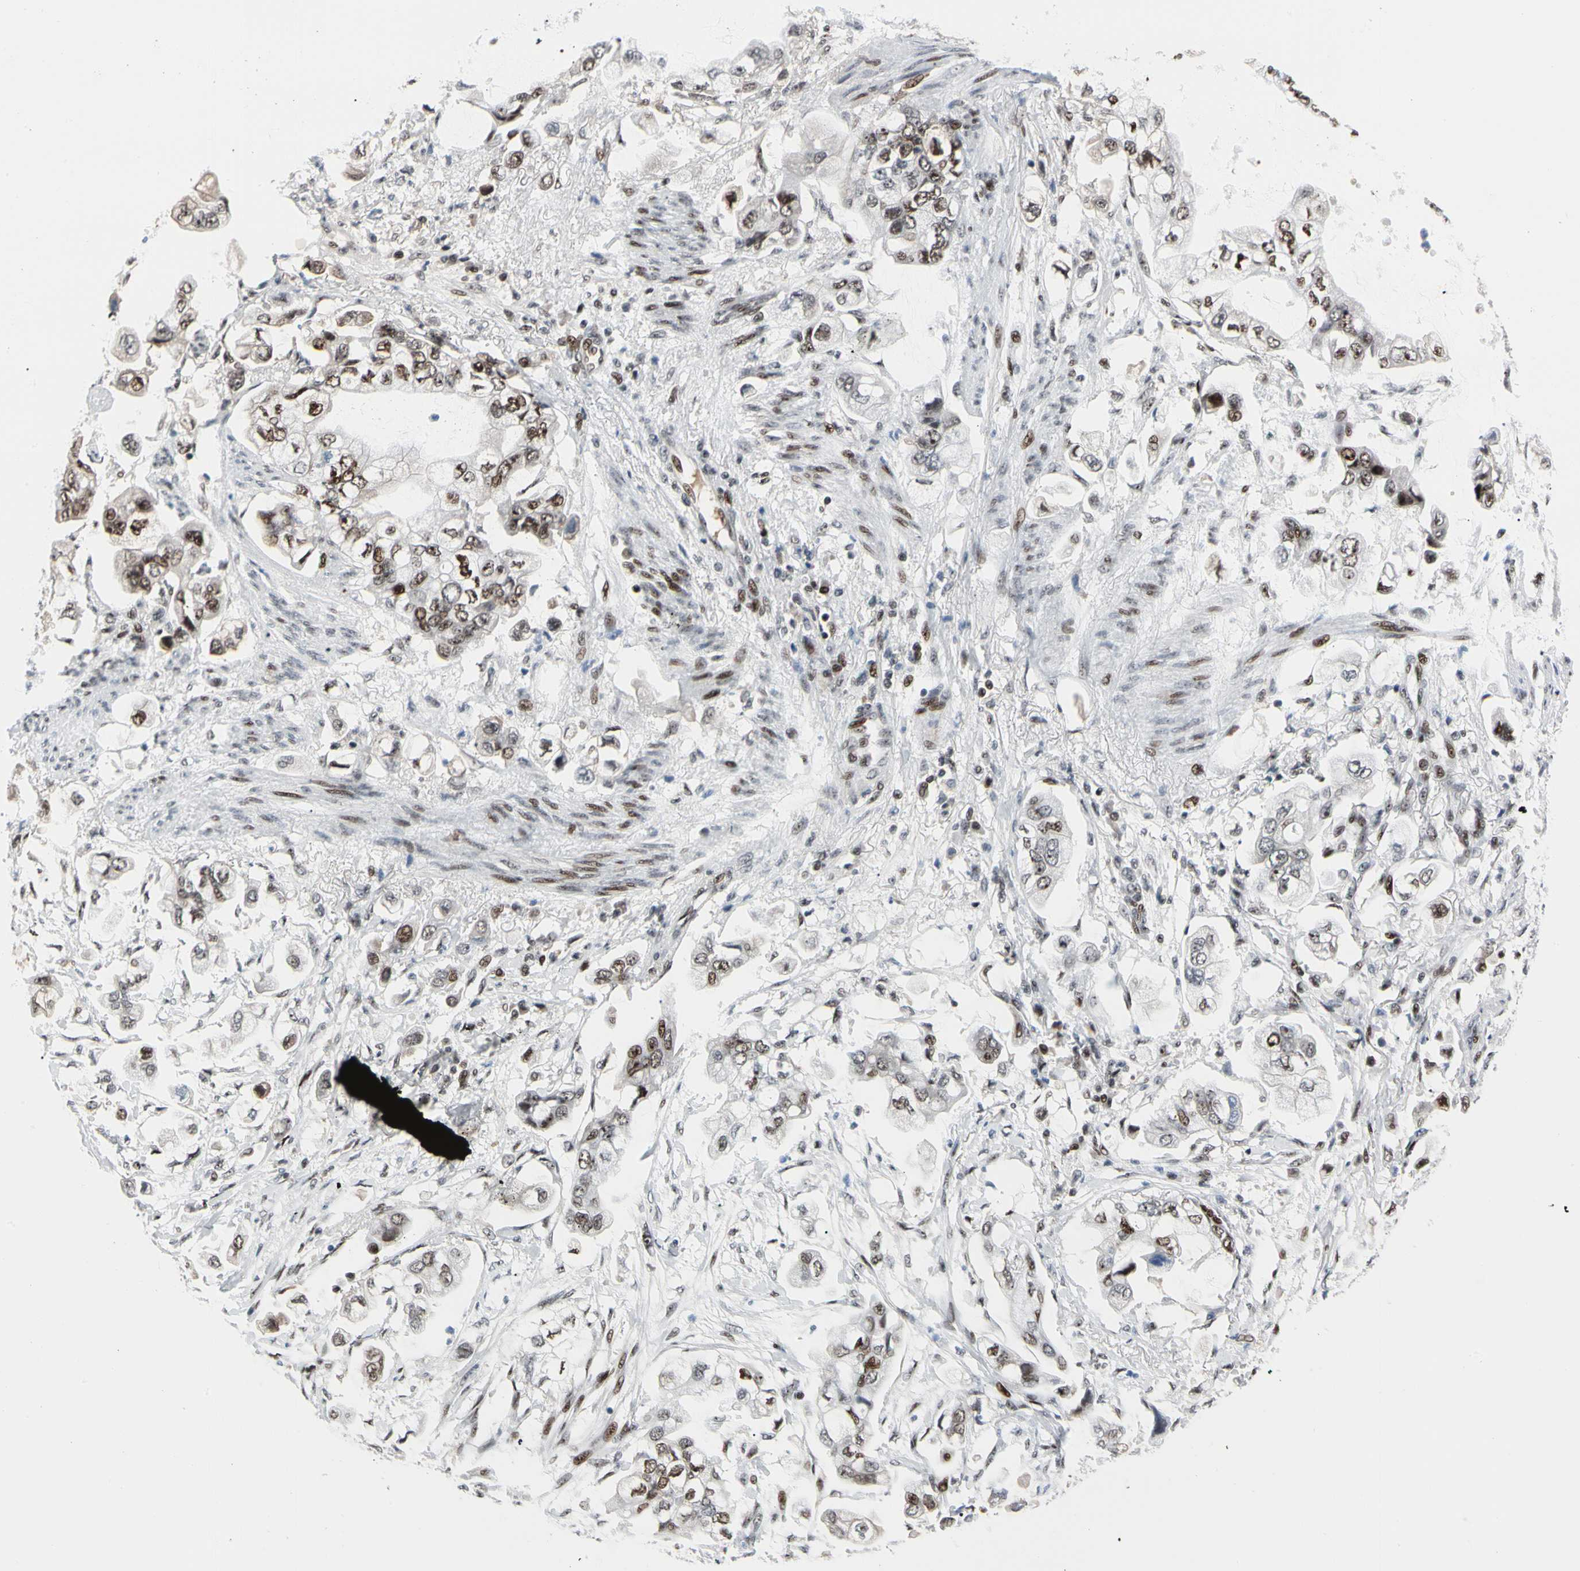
{"staining": {"intensity": "moderate", "quantity": ">75%", "location": "nuclear"}, "tissue": "stomach cancer", "cell_type": "Tumor cells", "image_type": "cancer", "snomed": [{"axis": "morphology", "description": "Adenocarcinoma, NOS"}, {"axis": "topography", "description": "Stomach"}], "caption": "Brown immunohistochemical staining in adenocarcinoma (stomach) shows moderate nuclear expression in approximately >75% of tumor cells.", "gene": "FOXO3", "patient": {"sex": "male", "age": 62}}